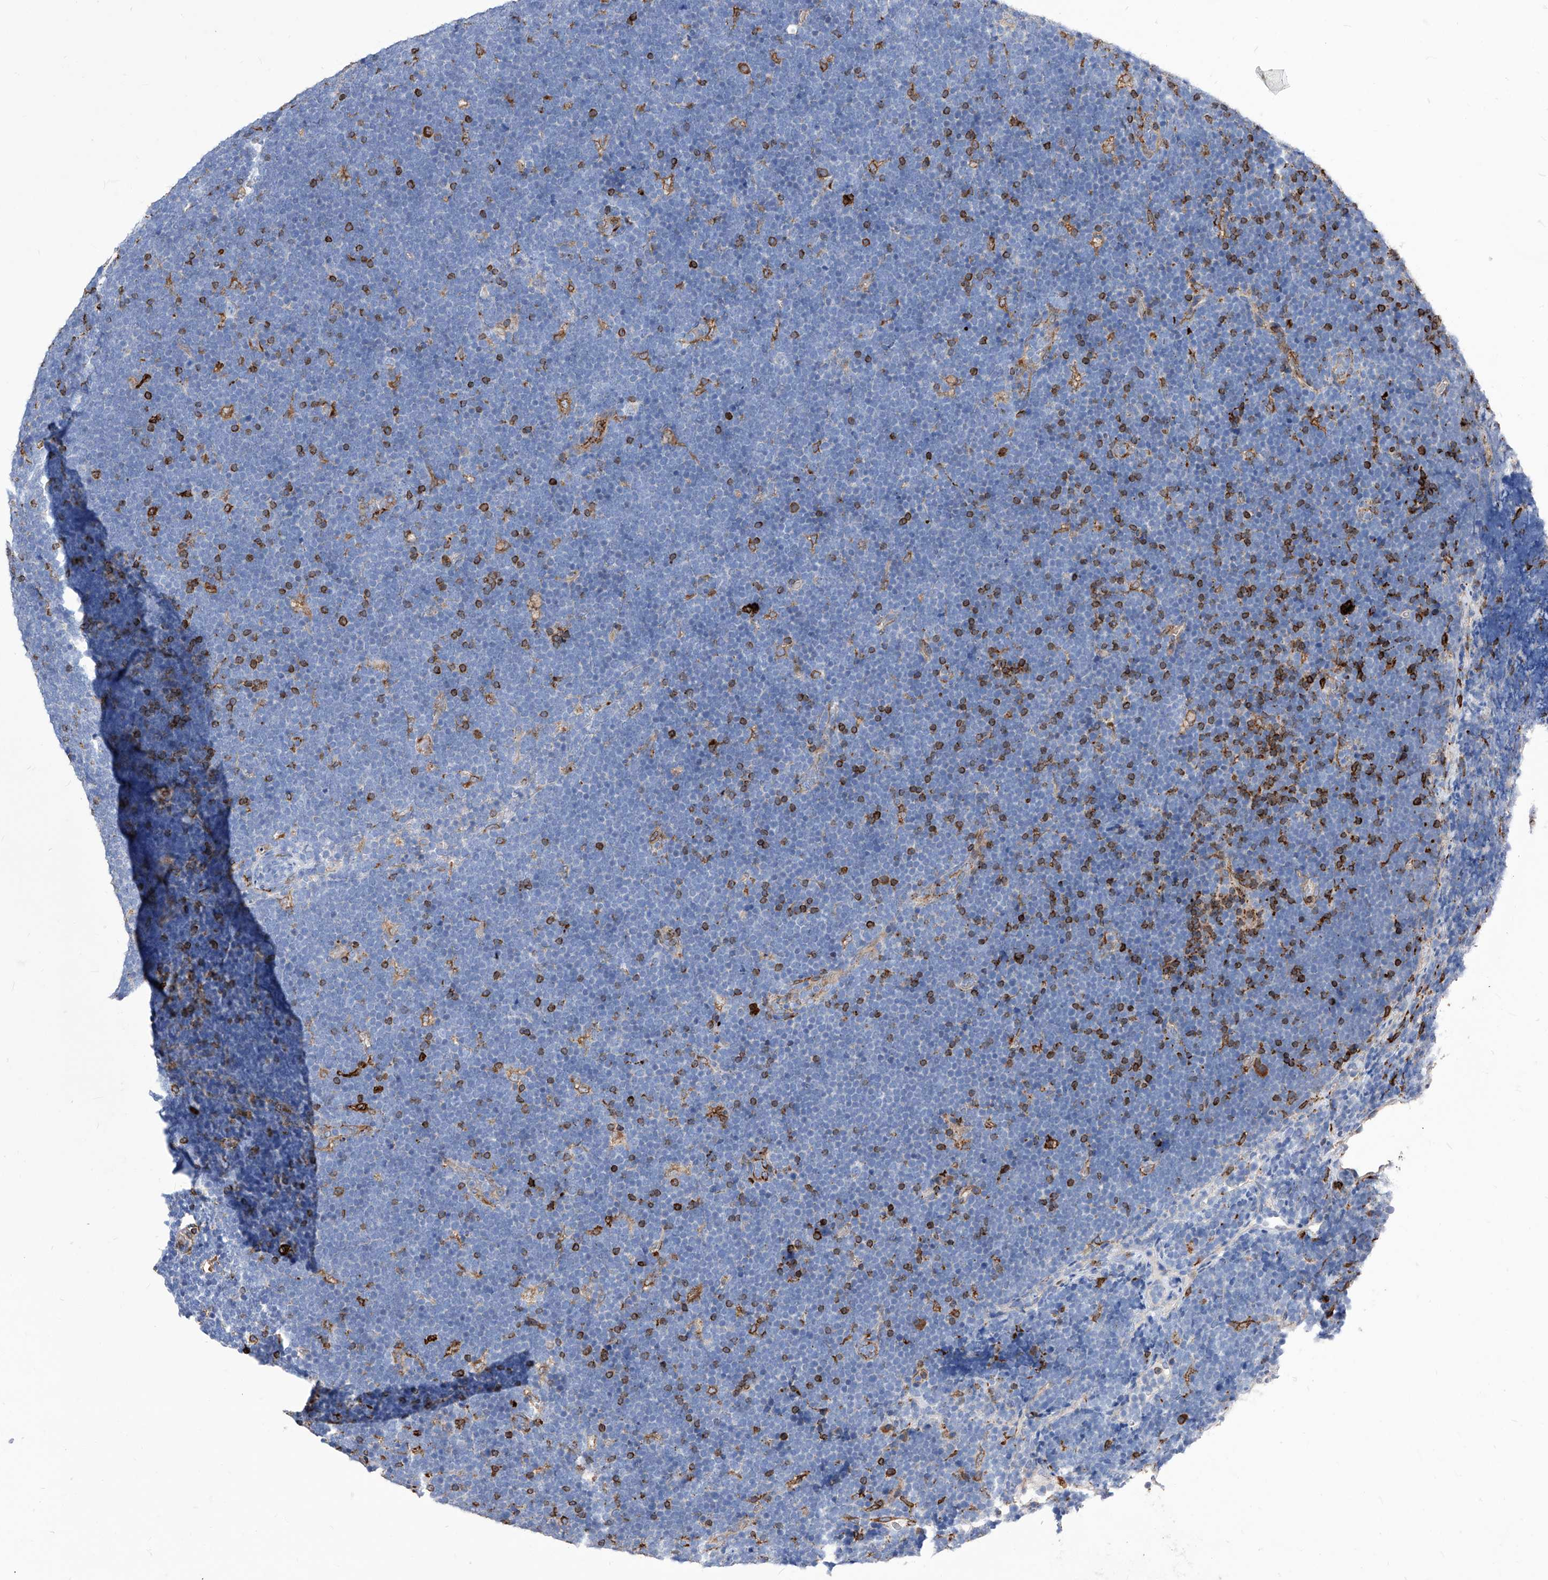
{"staining": {"intensity": "negative", "quantity": "none", "location": "none"}, "tissue": "lymphoma", "cell_type": "Tumor cells", "image_type": "cancer", "snomed": [{"axis": "morphology", "description": "Malignant lymphoma, non-Hodgkin's type, High grade"}, {"axis": "topography", "description": "Lymph node"}], "caption": "High power microscopy micrograph of an IHC image of malignant lymphoma, non-Hodgkin's type (high-grade), revealing no significant expression in tumor cells.", "gene": "UBOX5", "patient": {"sex": "male", "age": 13}}